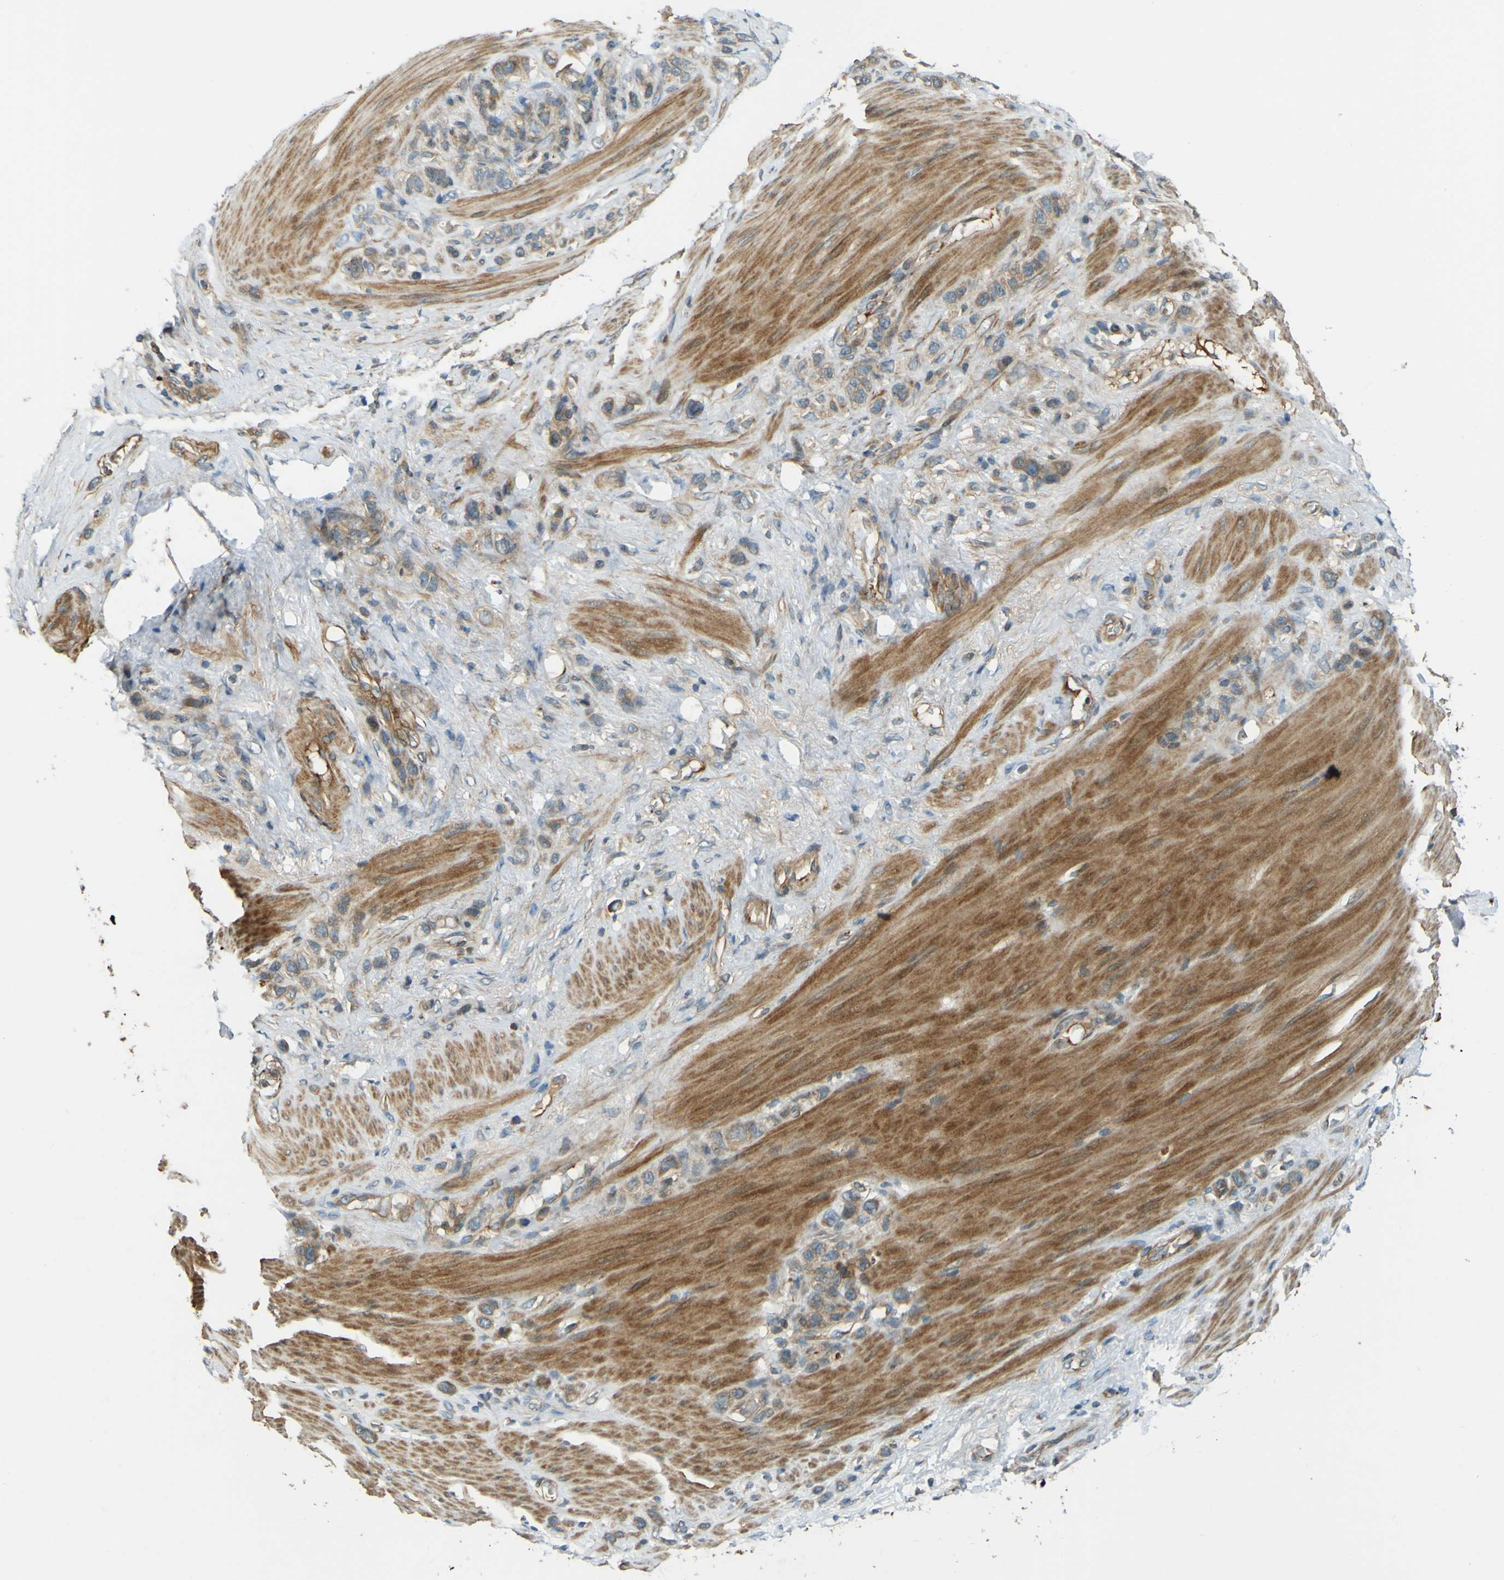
{"staining": {"intensity": "weak", "quantity": ">75%", "location": "cytoplasmic/membranous"}, "tissue": "stomach cancer", "cell_type": "Tumor cells", "image_type": "cancer", "snomed": [{"axis": "morphology", "description": "Adenocarcinoma, NOS"}, {"axis": "morphology", "description": "Adenocarcinoma, High grade"}, {"axis": "topography", "description": "Stomach, upper"}, {"axis": "topography", "description": "Stomach, lower"}], "caption": "Tumor cells exhibit low levels of weak cytoplasmic/membranous staining in approximately >75% of cells in human stomach cancer (adenocarcinoma). The staining was performed using DAB (3,3'-diaminobenzidine), with brown indicating positive protein expression. Nuclei are stained blue with hematoxylin.", "gene": "LPCAT1", "patient": {"sex": "female", "age": 65}}